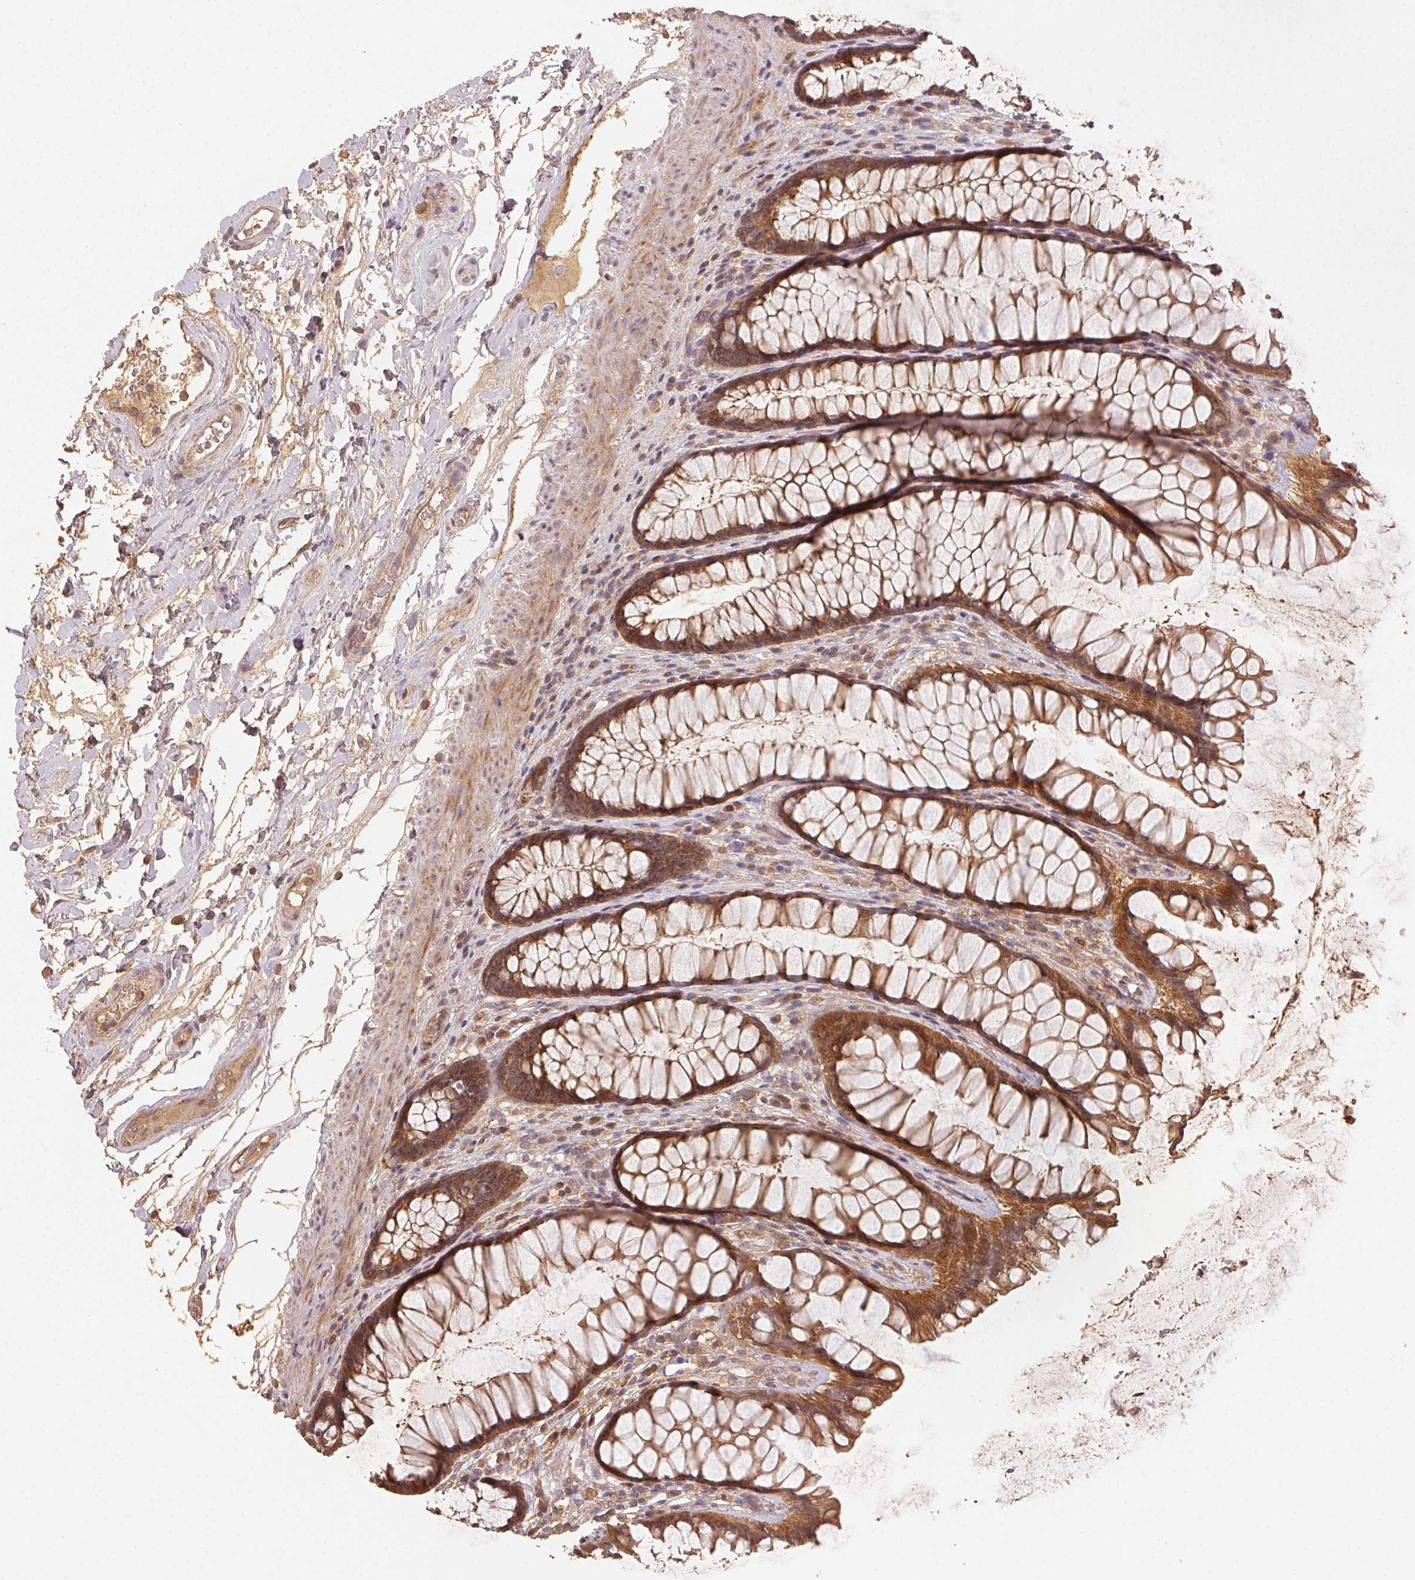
{"staining": {"intensity": "moderate", "quantity": ">75%", "location": "cytoplasmic/membranous"}, "tissue": "rectum", "cell_type": "Glandular cells", "image_type": "normal", "snomed": [{"axis": "morphology", "description": "Normal tissue, NOS"}, {"axis": "topography", "description": "Rectum"}], "caption": "The micrograph reveals staining of unremarkable rectum, revealing moderate cytoplasmic/membranous protein expression (brown color) within glandular cells.", "gene": "RALA", "patient": {"sex": "male", "age": 72}}